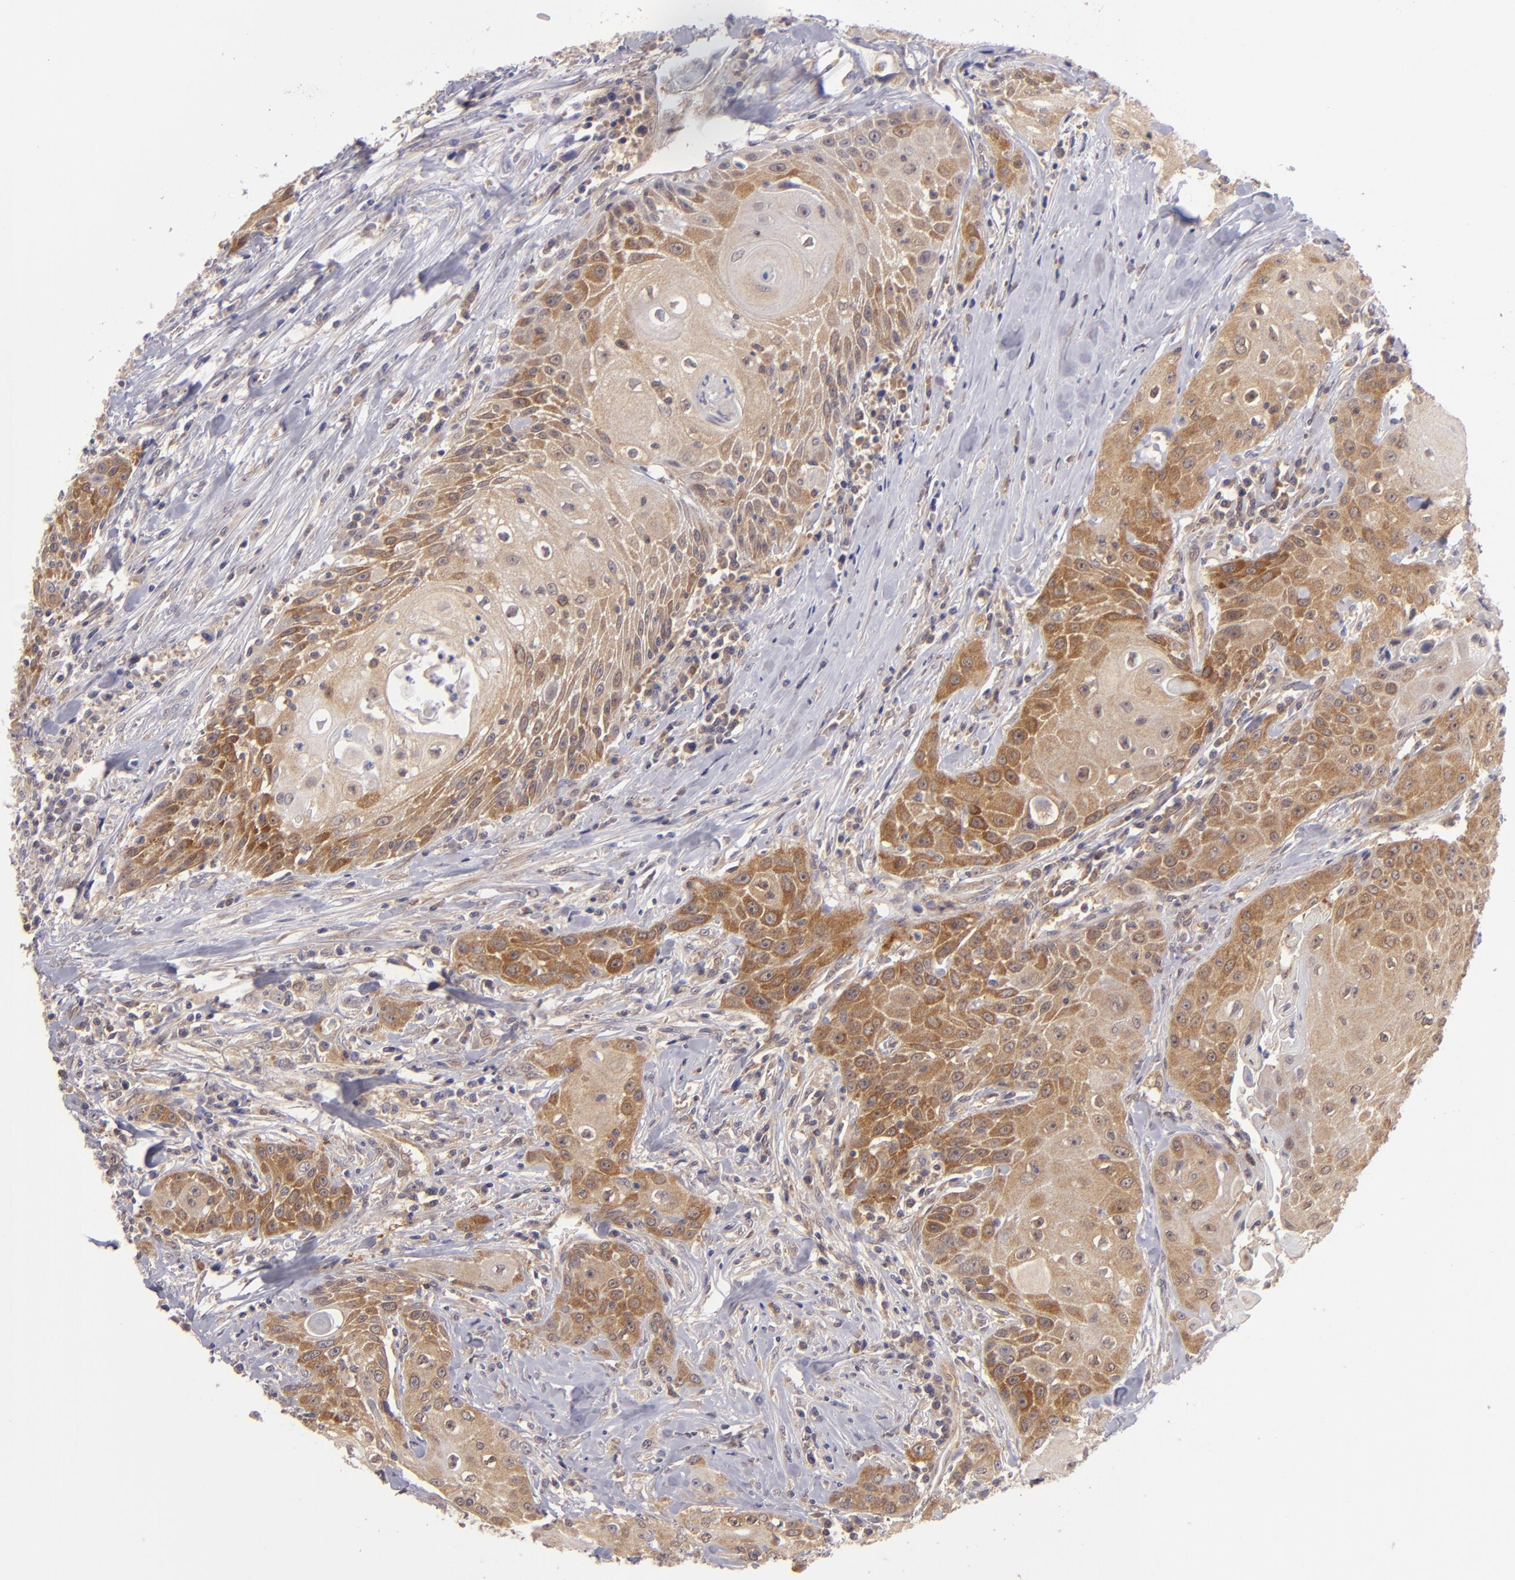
{"staining": {"intensity": "moderate", "quantity": "25%-75%", "location": "cytoplasmic/membranous"}, "tissue": "head and neck cancer", "cell_type": "Tumor cells", "image_type": "cancer", "snomed": [{"axis": "morphology", "description": "Squamous cell carcinoma, NOS"}, {"axis": "topography", "description": "Oral tissue"}, {"axis": "topography", "description": "Head-Neck"}], "caption": "Immunohistochemical staining of human head and neck squamous cell carcinoma demonstrates medium levels of moderate cytoplasmic/membranous protein positivity in about 25%-75% of tumor cells. (IHC, brightfield microscopy, high magnification).", "gene": "PTPN13", "patient": {"sex": "female", "age": 82}}